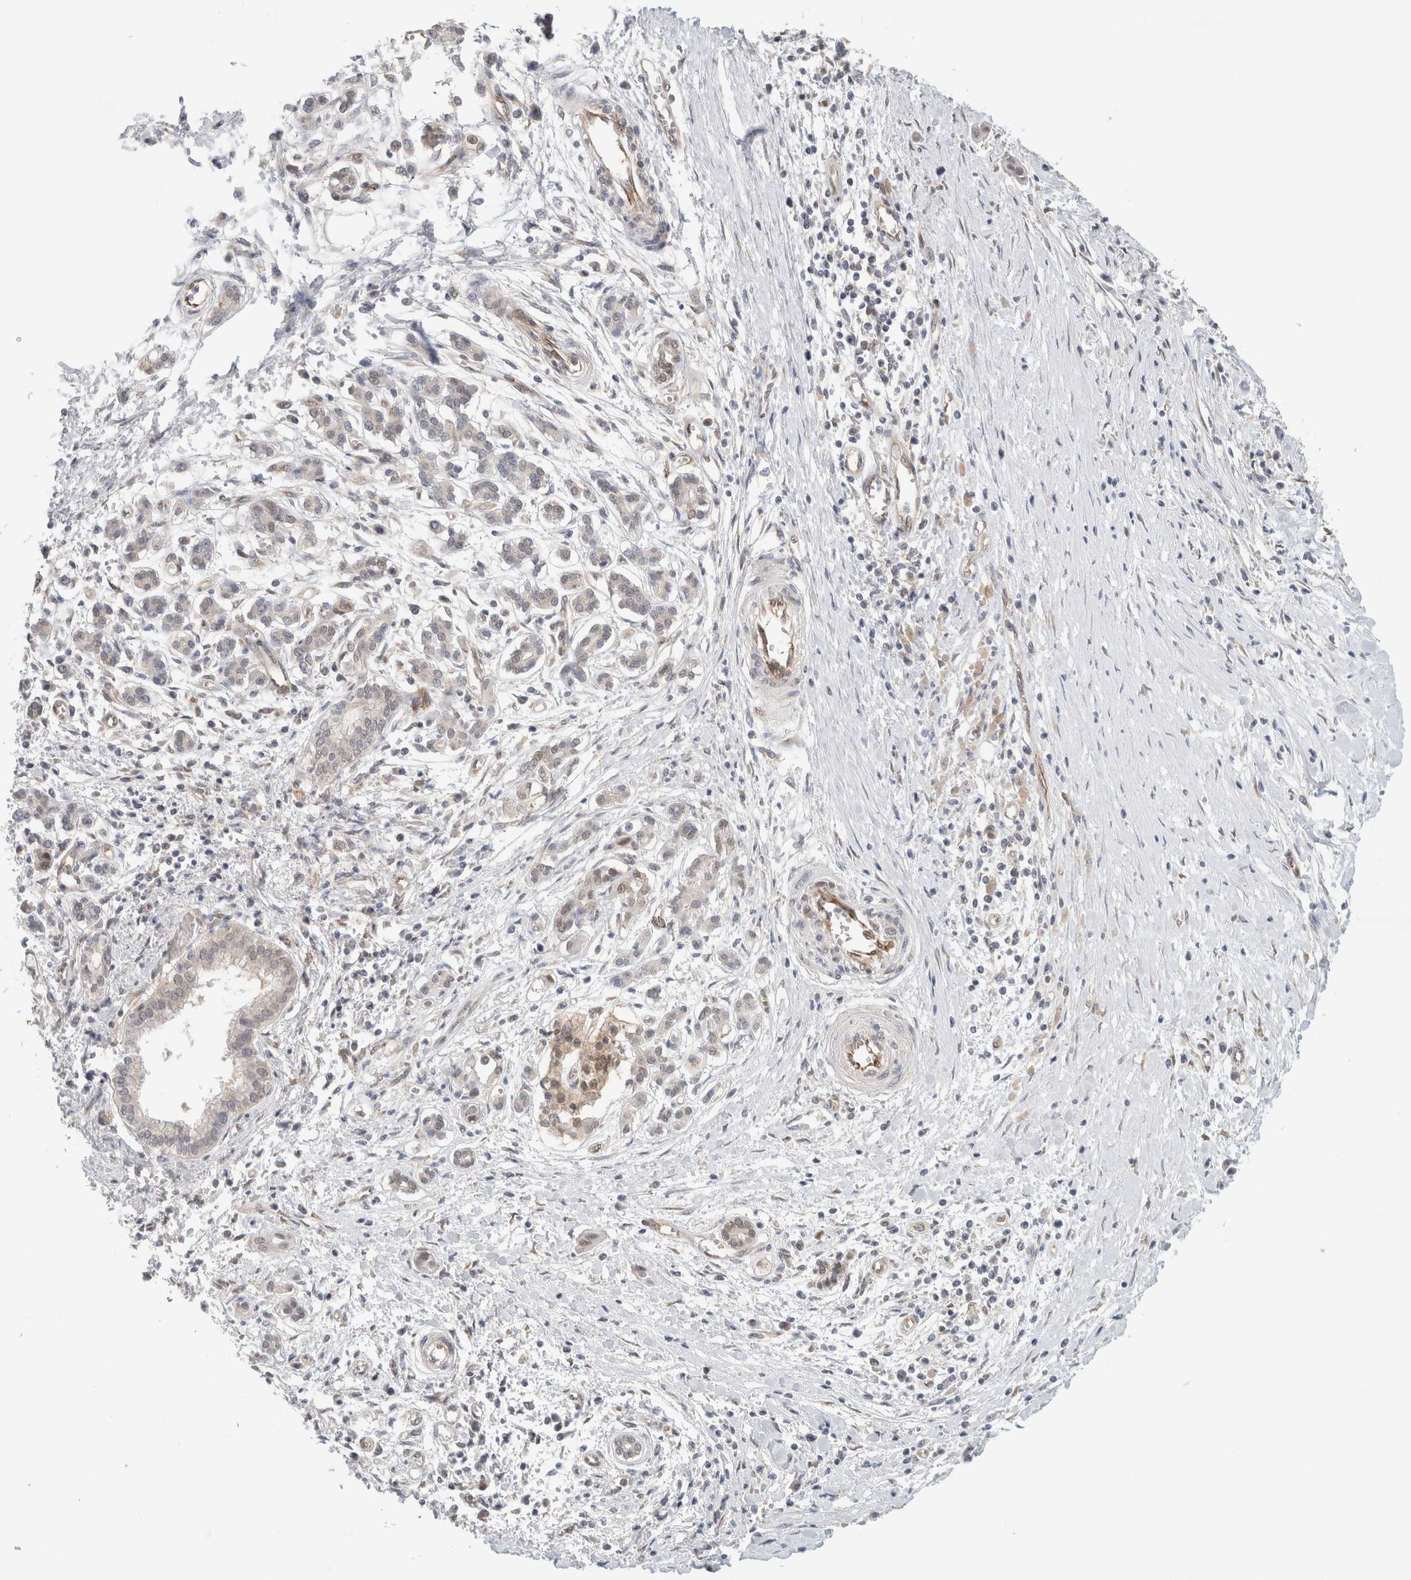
{"staining": {"intensity": "negative", "quantity": "none", "location": "none"}, "tissue": "pancreatic cancer", "cell_type": "Tumor cells", "image_type": "cancer", "snomed": [{"axis": "morphology", "description": "Adenocarcinoma, NOS"}, {"axis": "topography", "description": "Pancreas"}], "caption": "There is no significant positivity in tumor cells of pancreatic cancer.", "gene": "EIF4G3", "patient": {"sex": "male", "age": 58}}